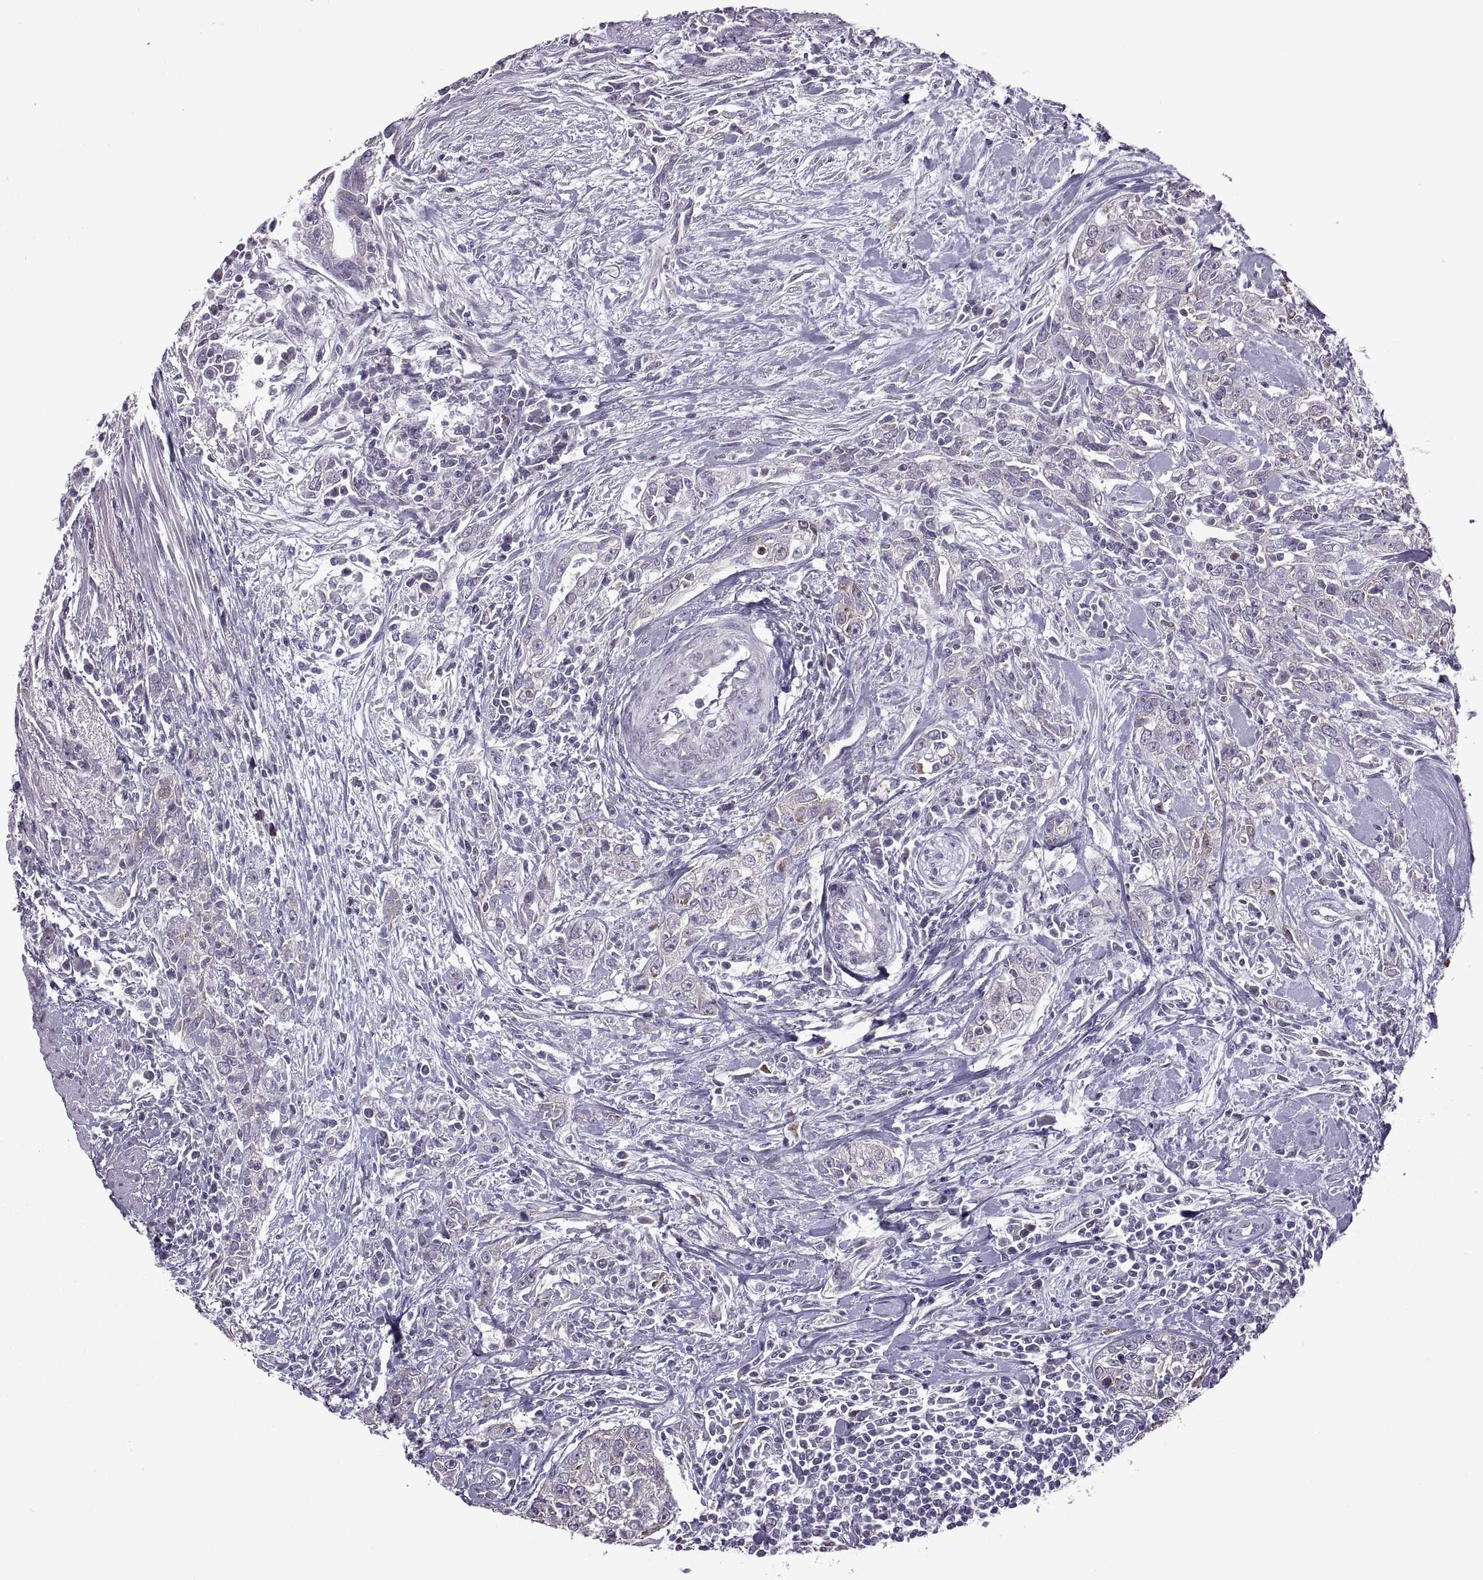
{"staining": {"intensity": "negative", "quantity": "none", "location": "none"}, "tissue": "urothelial cancer", "cell_type": "Tumor cells", "image_type": "cancer", "snomed": [{"axis": "morphology", "description": "Urothelial carcinoma, High grade"}, {"axis": "topography", "description": "Urinary bladder"}], "caption": "High-grade urothelial carcinoma stained for a protein using immunohistochemistry (IHC) demonstrates no positivity tumor cells.", "gene": "PABPC1", "patient": {"sex": "male", "age": 83}}